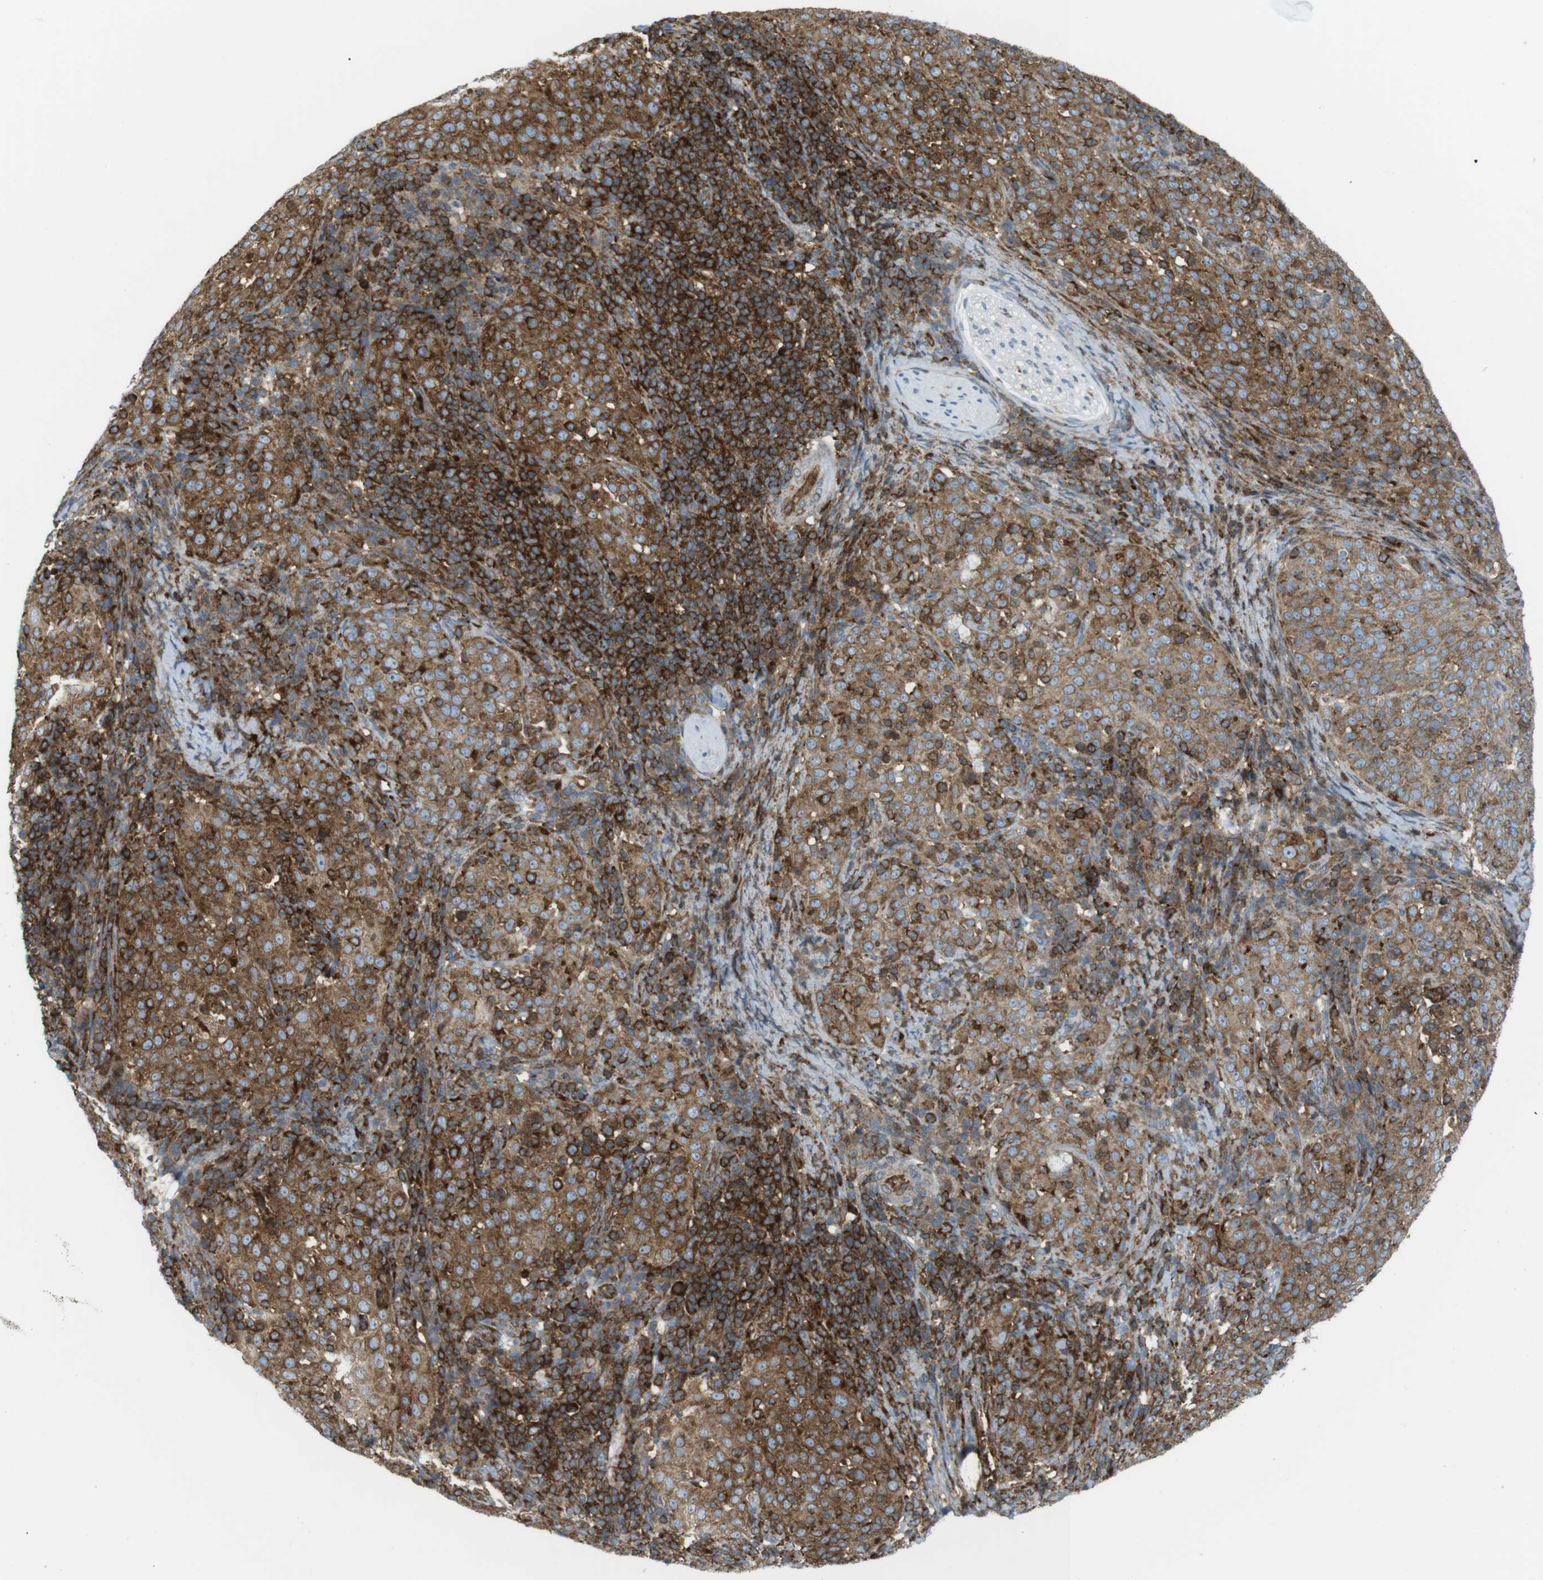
{"staining": {"intensity": "moderate", "quantity": ">75%", "location": "cytoplasmic/membranous"}, "tissue": "cervical cancer", "cell_type": "Tumor cells", "image_type": "cancer", "snomed": [{"axis": "morphology", "description": "Squamous cell carcinoma, NOS"}, {"axis": "topography", "description": "Cervix"}], "caption": "Human squamous cell carcinoma (cervical) stained with a protein marker exhibits moderate staining in tumor cells.", "gene": "FLII", "patient": {"sex": "female", "age": 51}}